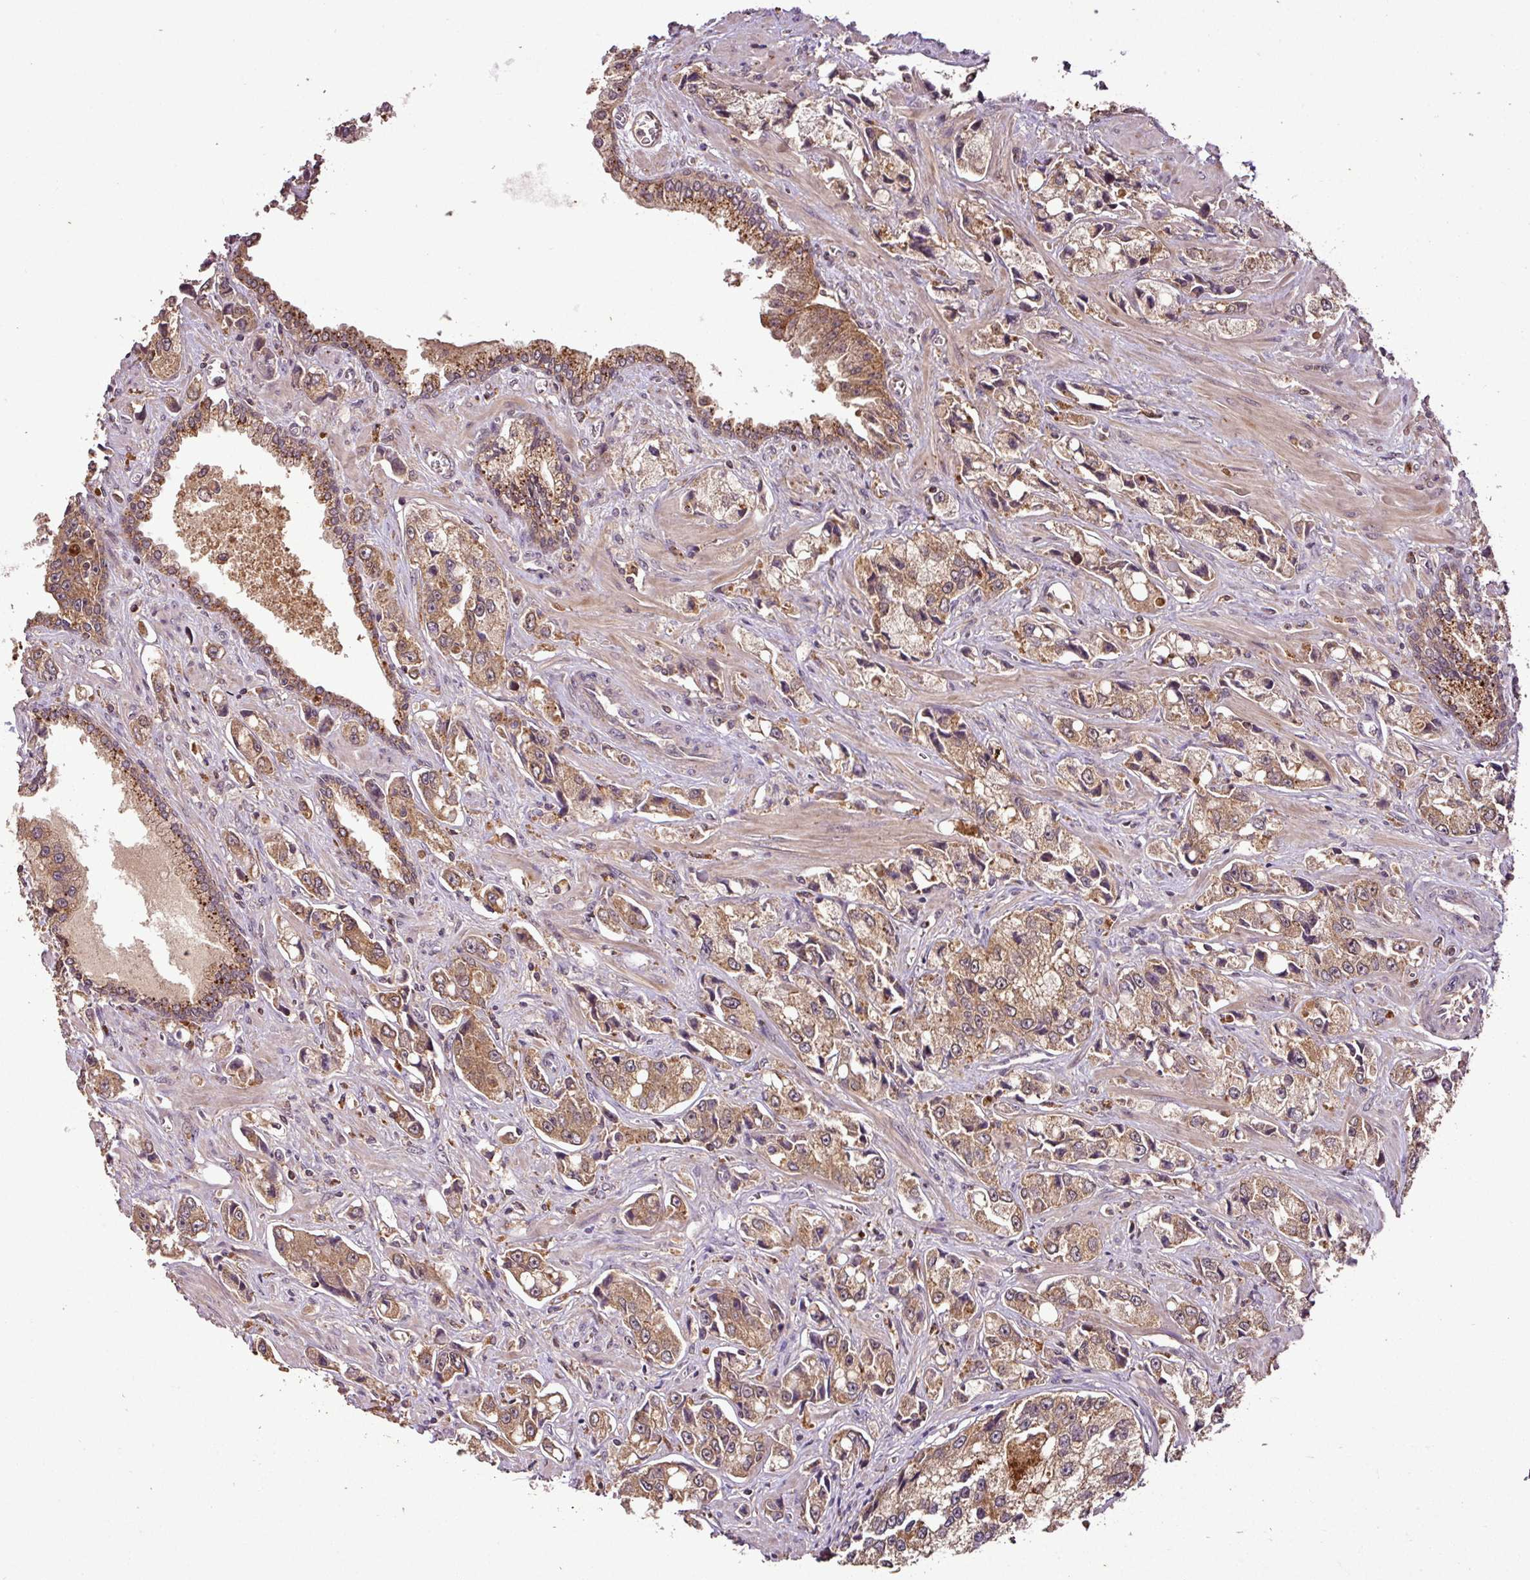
{"staining": {"intensity": "moderate", "quantity": ">75%", "location": "cytoplasmic/membranous"}, "tissue": "prostate cancer", "cell_type": "Tumor cells", "image_type": "cancer", "snomed": [{"axis": "morphology", "description": "Adenocarcinoma, High grade"}, {"axis": "topography", "description": "Prostate"}], "caption": "Prostate high-grade adenocarcinoma stained with immunohistochemistry reveals moderate cytoplasmic/membranous positivity in approximately >75% of tumor cells.", "gene": "FAIM", "patient": {"sex": "male", "age": 74}}